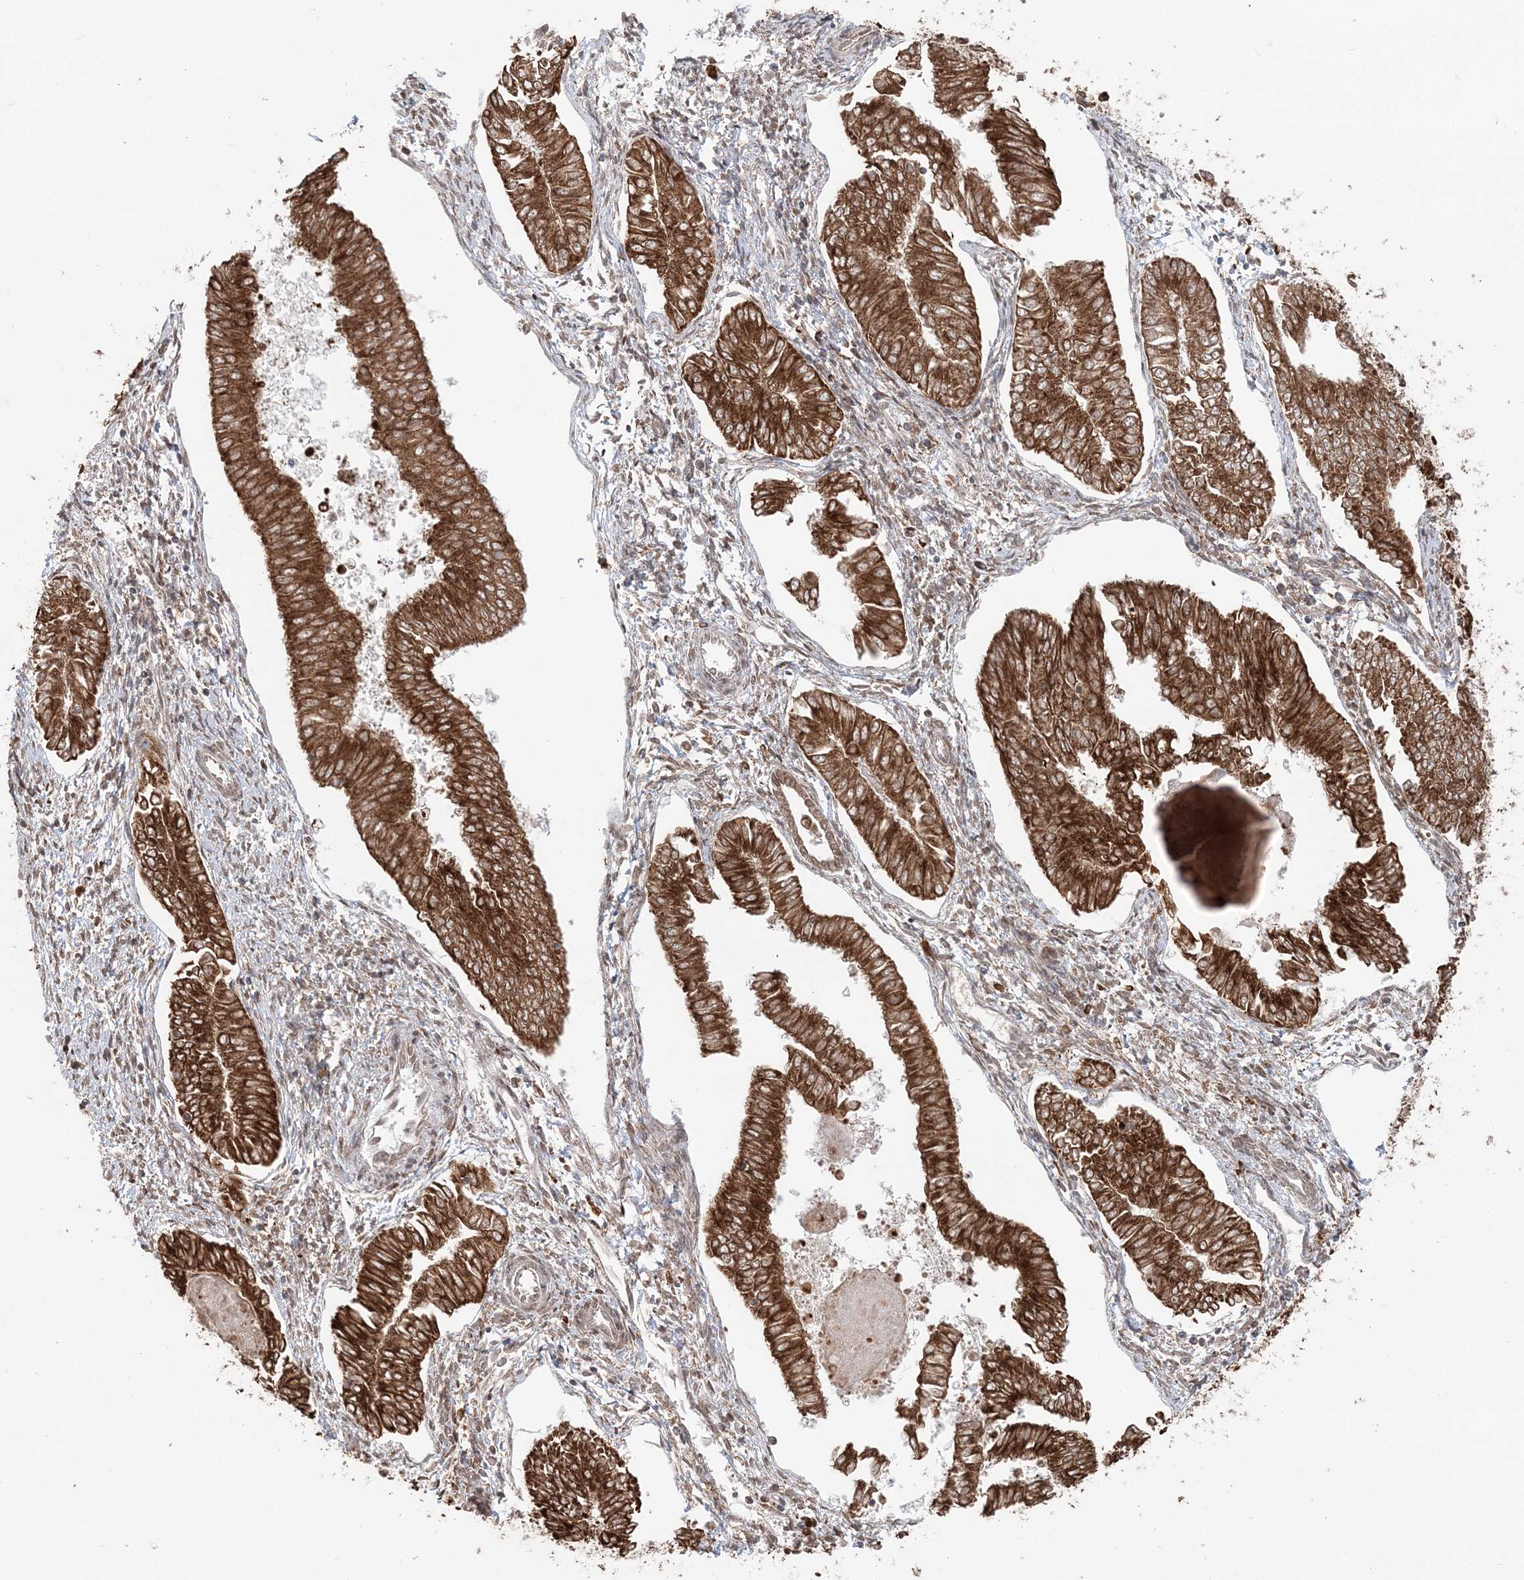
{"staining": {"intensity": "strong", "quantity": ">75%", "location": "cytoplasmic/membranous"}, "tissue": "endometrial cancer", "cell_type": "Tumor cells", "image_type": "cancer", "snomed": [{"axis": "morphology", "description": "Adenocarcinoma, NOS"}, {"axis": "topography", "description": "Endometrium"}], "caption": "This is an image of IHC staining of adenocarcinoma (endometrial), which shows strong staining in the cytoplasmic/membranous of tumor cells.", "gene": "TMED10", "patient": {"sex": "female", "age": 53}}